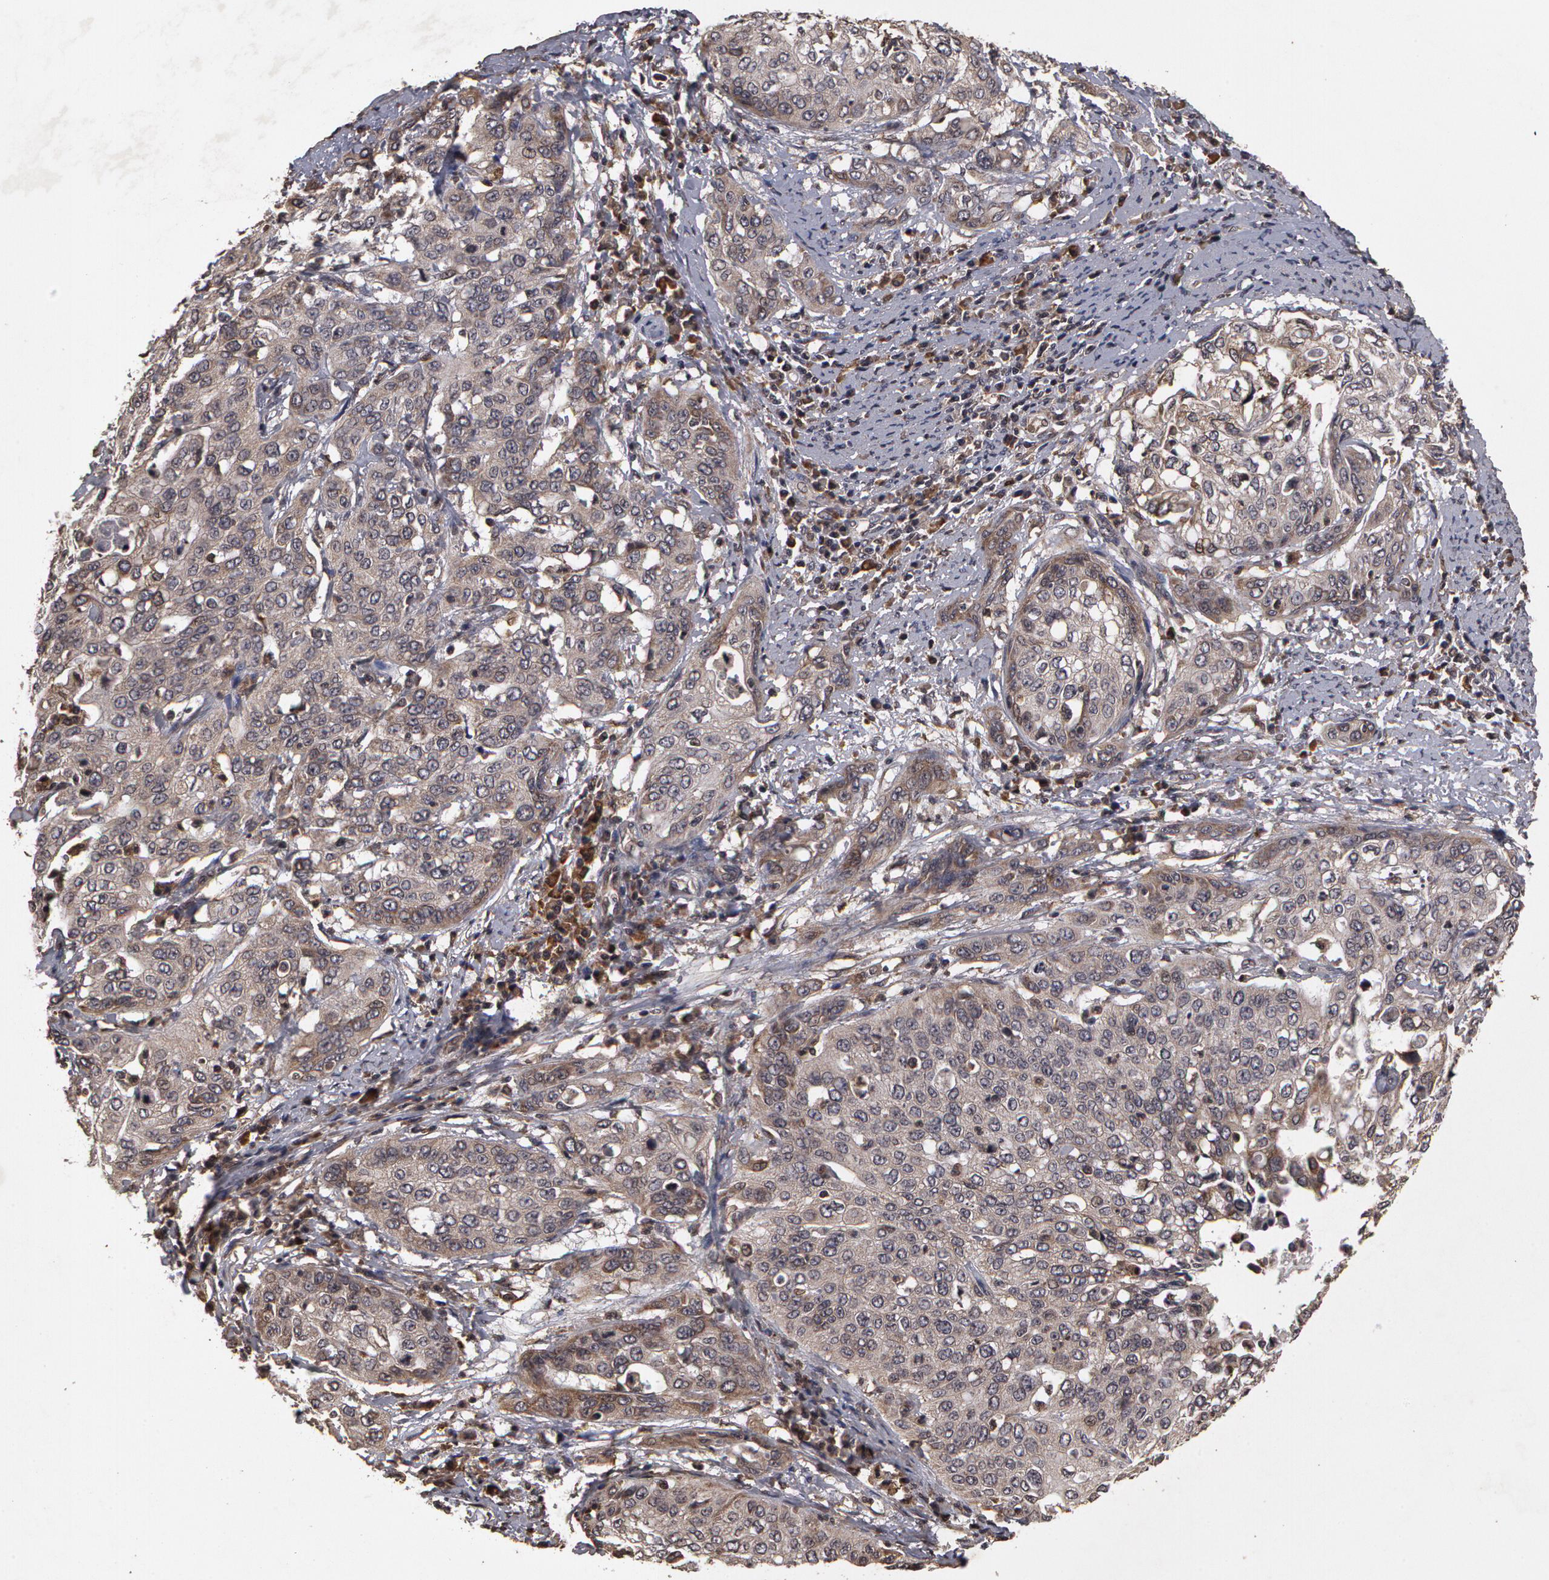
{"staining": {"intensity": "negative", "quantity": "none", "location": "none"}, "tissue": "cervical cancer", "cell_type": "Tumor cells", "image_type": "cancer", "snomed": [{"axis": "morphology", "description": "Squamous cell carcinoma, NOS"}, {"axis": "topography", "description": "Cervix"}], "caption": "Tumor cells show no significant expression in cervical cancer (squamous cell carcinoma). (Stains: DAB IHC with hematoxylin counter stain, Microscopy: brightfield microscopy at high magnification).", "gene": "CALR", "patient": {"sex": "female", "age": 41}}